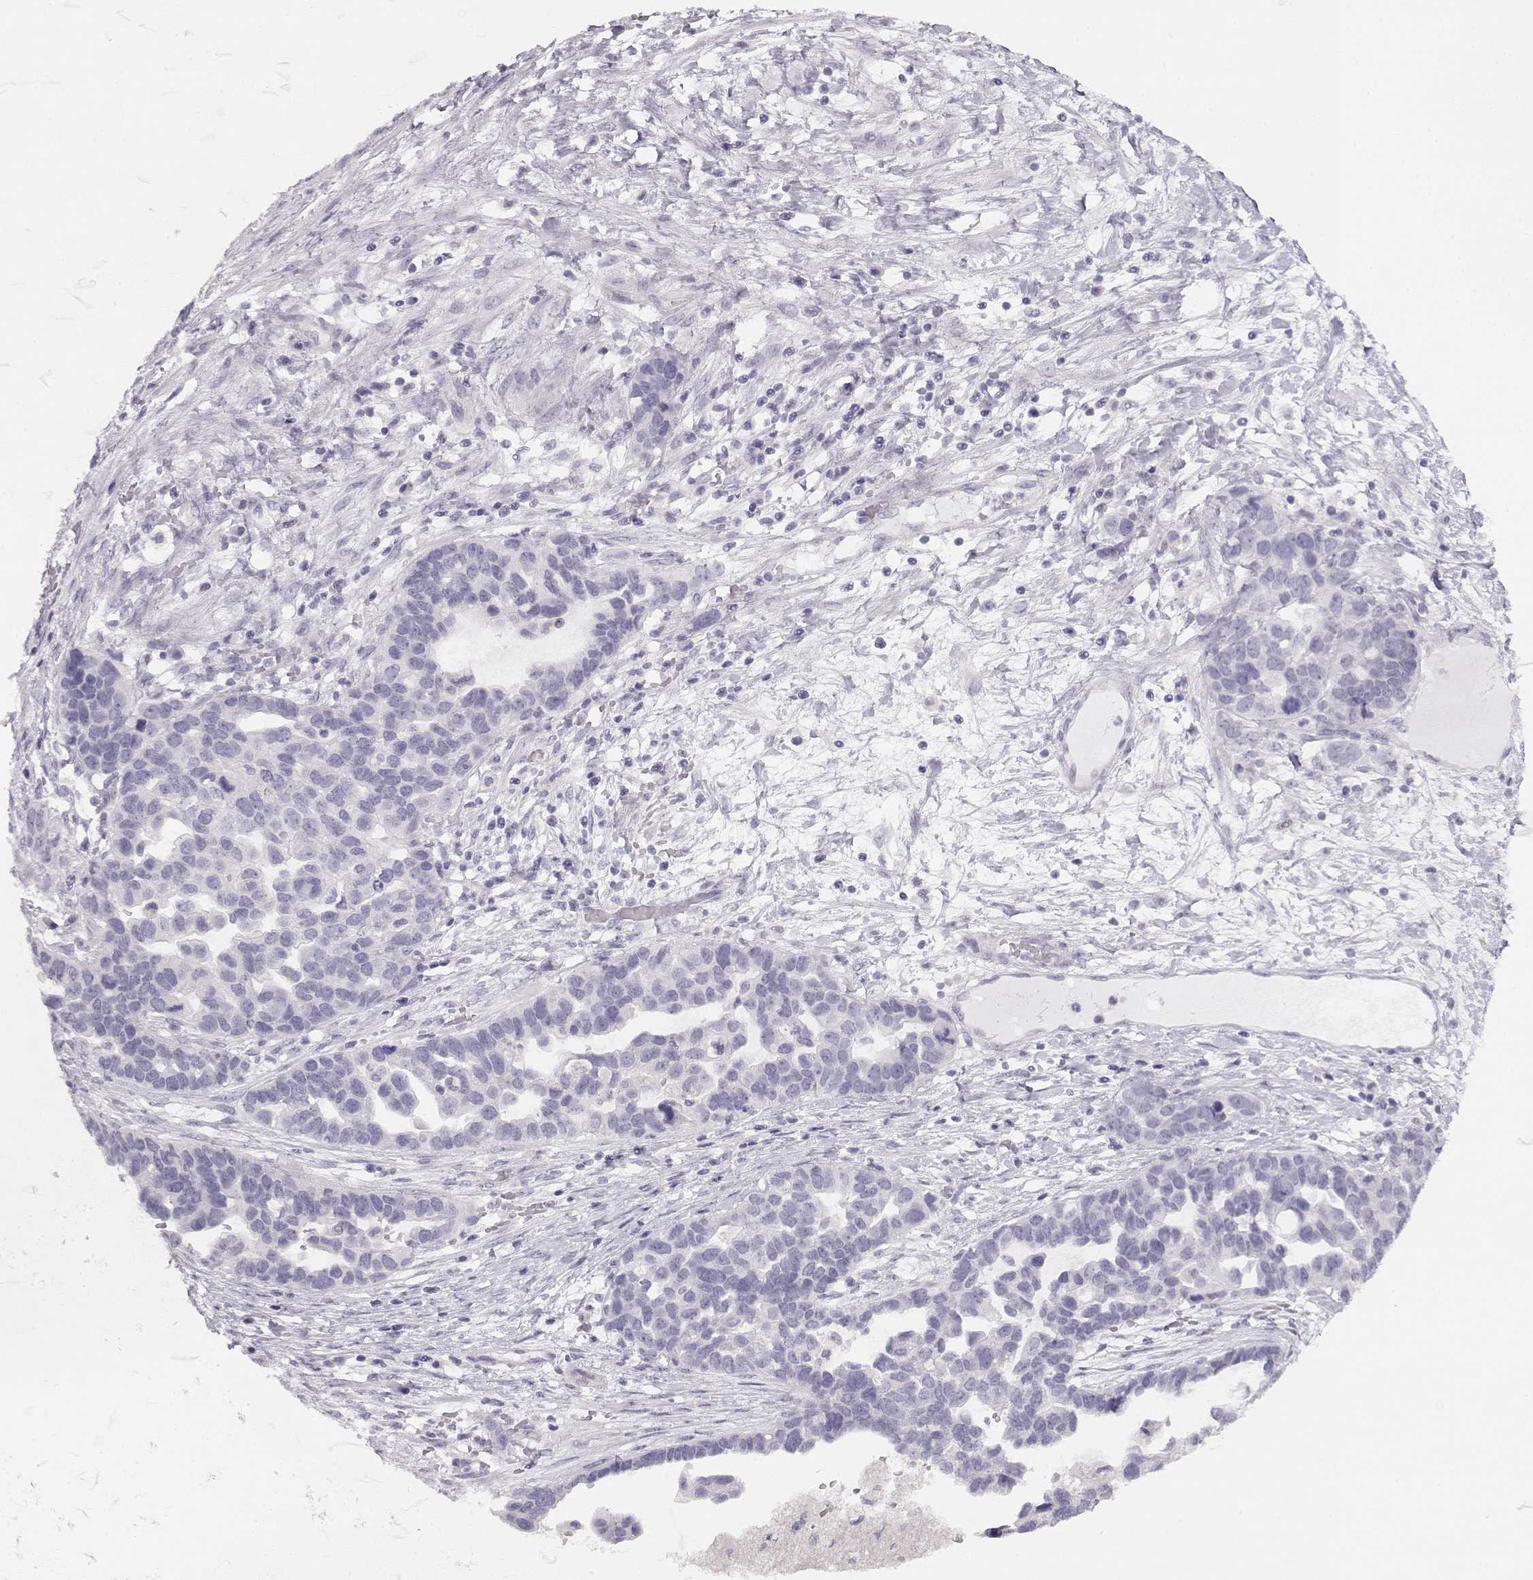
{"staining": {"intensity": "negative", "quantity": "none", "location": "none"}, "tissue": "ovarian cancer", "cell_type": "Tumor cells", "image_type": "cancer", "snomed": [{"axis": "morphology", "description": "Cystadenocarcinoma, serous, NOS"}, {"axis": "topography", "description": "Ovary"}], "caption": "This is an IHC histopathology image of human ovarian serous cystadenocarcinoma. There is no positivity in tumor cells.", "gene": "IMPG1", "patient": {"sex": "female", "age": 54}}